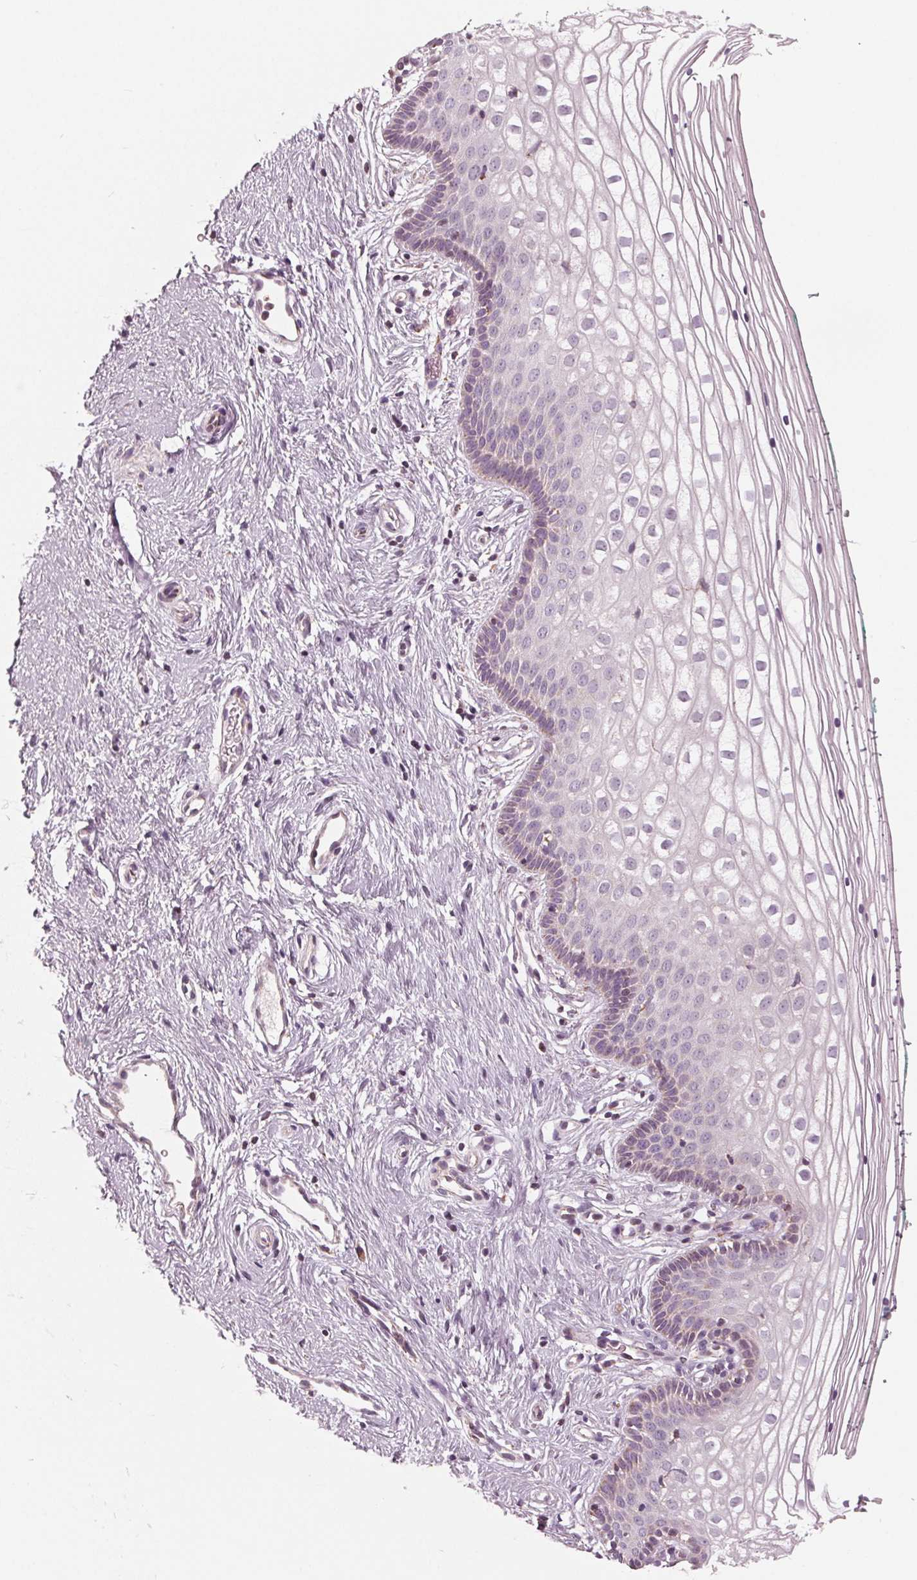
{"staining": {"intensity": "negative", "quantity": "none", "location": "none"}, "tissue": "vagina", "cell_type": "Squamous epithelial cells", "image_type": "normal", "snomed": [{"axis": "morphology", "description": "Normal tissue, NOS"}, {"axis": "topography", "description": "Vagina"}], "caption": "Histopathology image shows no significant protein positivity in squamous epithelial cells of unremarkable vagina. (DAB immunohistochemistry (IHC) with hematoxylin counter stain).", "gene": "DCAF4L2", "patient": {"sex": "female", "age": 36}}